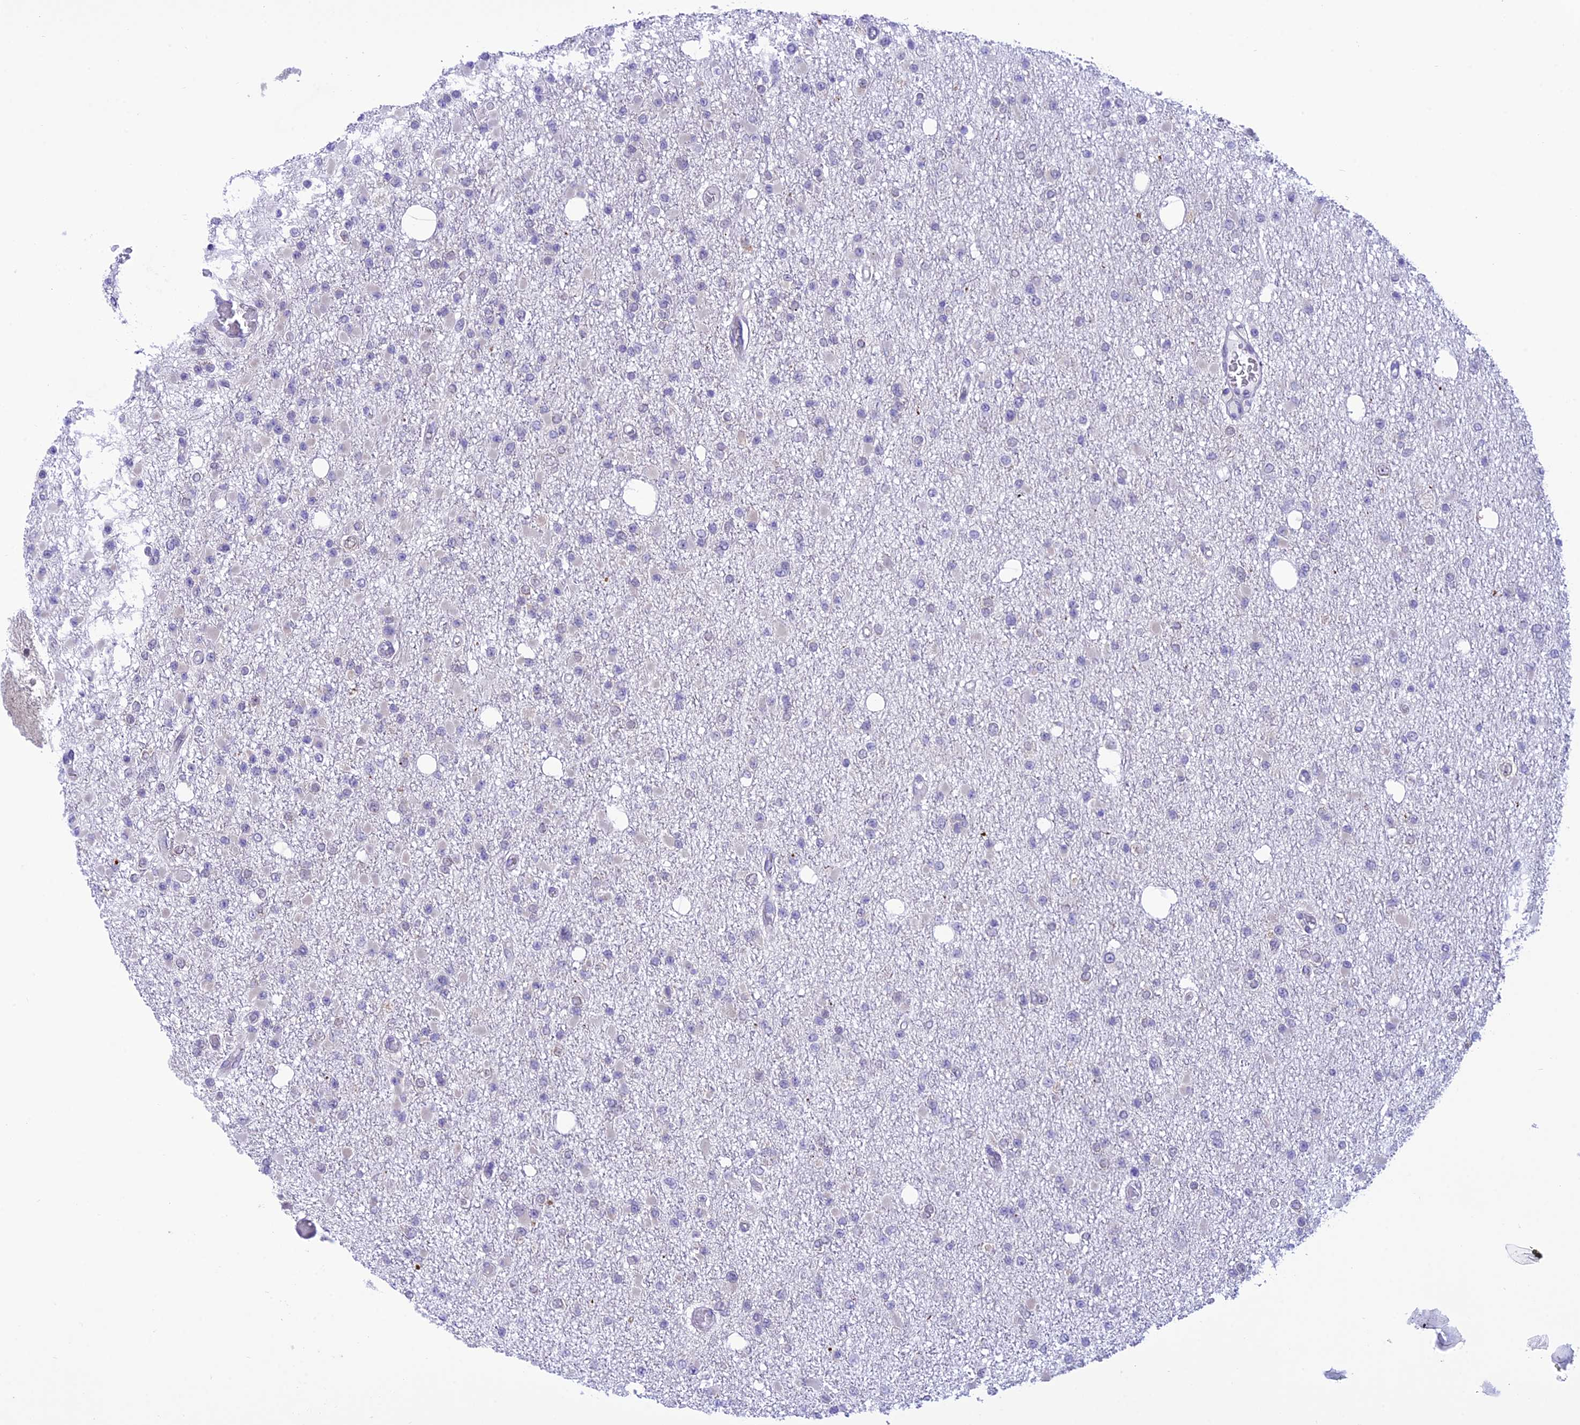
{"staining": {"intensity": "negative", "quantity": "none", "location": "none"}, "tissue": "glioma", "cell_type": "Tumor cells", "image_type": "cancer", "snomed": [{"axis": "morphology", "description": "Glioma, malignant, Low grade"}, {"axis": "topography", "description": "Brain"}], "caption": "Immunohistochemical staining of malignant low-grade glioma exhibits no significant staining in tumor cells. (DAB immunohistochemistry visualized using brightfield microscopy, high magnification).", "gene": "RNF126", "patient": {"sex": "female", "age": 22}}